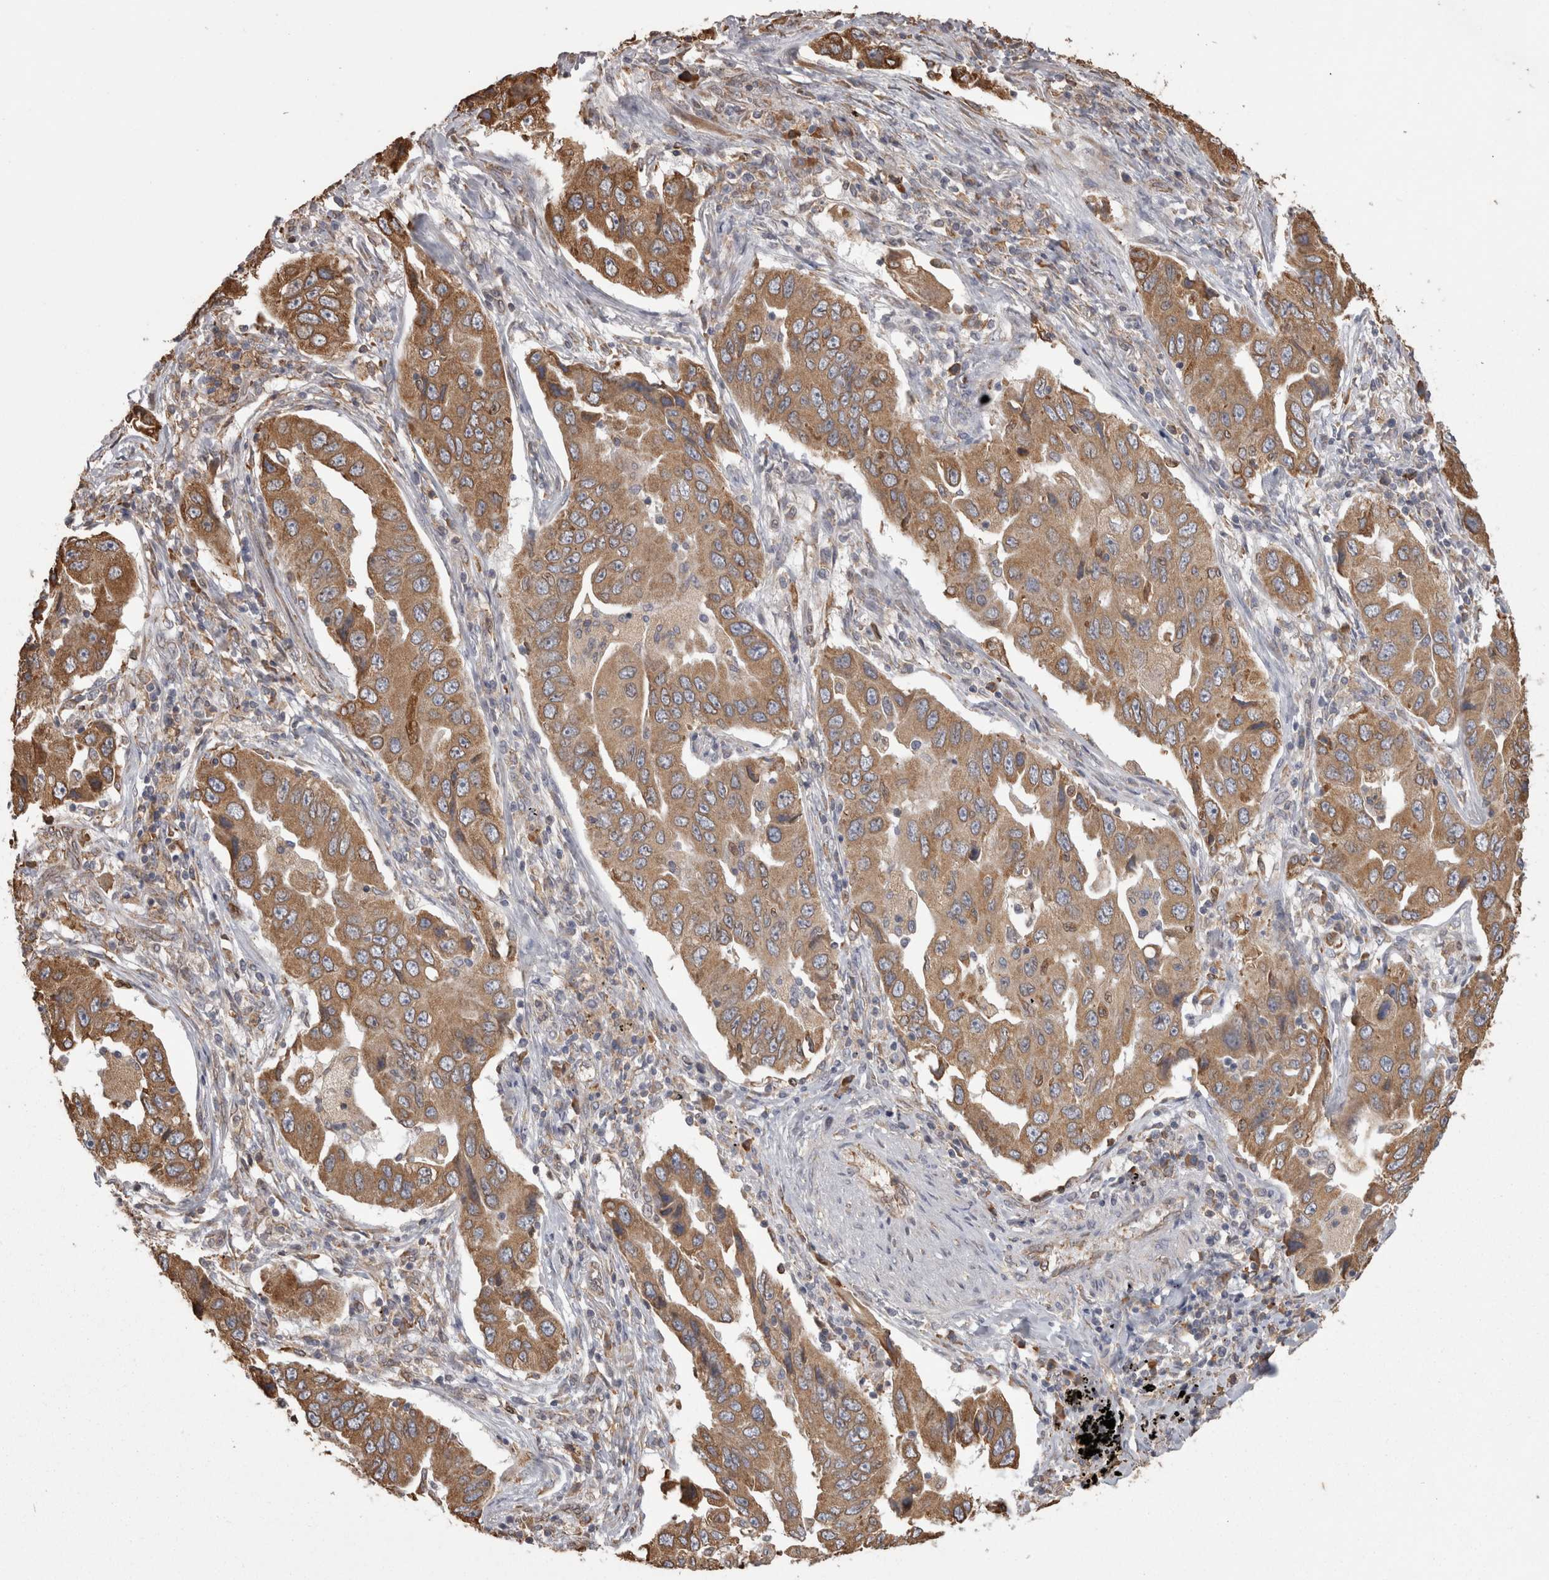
{"staining": {"intensity": "moderate", "quantity": ">75%", "location": "cytoplasmic/membranous"}, "tissue": "lung cancer", "cell_type": "Tumor cells", "image_type": "cancer", "snomed": [{"axis": "morphology", "description": "Adenocarcinoma, NOS"}, {"axis": "topography", "description": "Lung"}], "caption": "DAB (3,3'-diaminobenzidine) immunohistochemical staining of human lung cancer demonstrates moderate cytoplasmic/membranous protein expression in approximately >75% of tumor cells. The staining was performed using DAB to visualize the protein expression in brown, while the nuclei were stained in blue with hematoxylin (Magnification: 20x).", "gene": "PON2", "patient": {"sex": "female", "age": 65}}